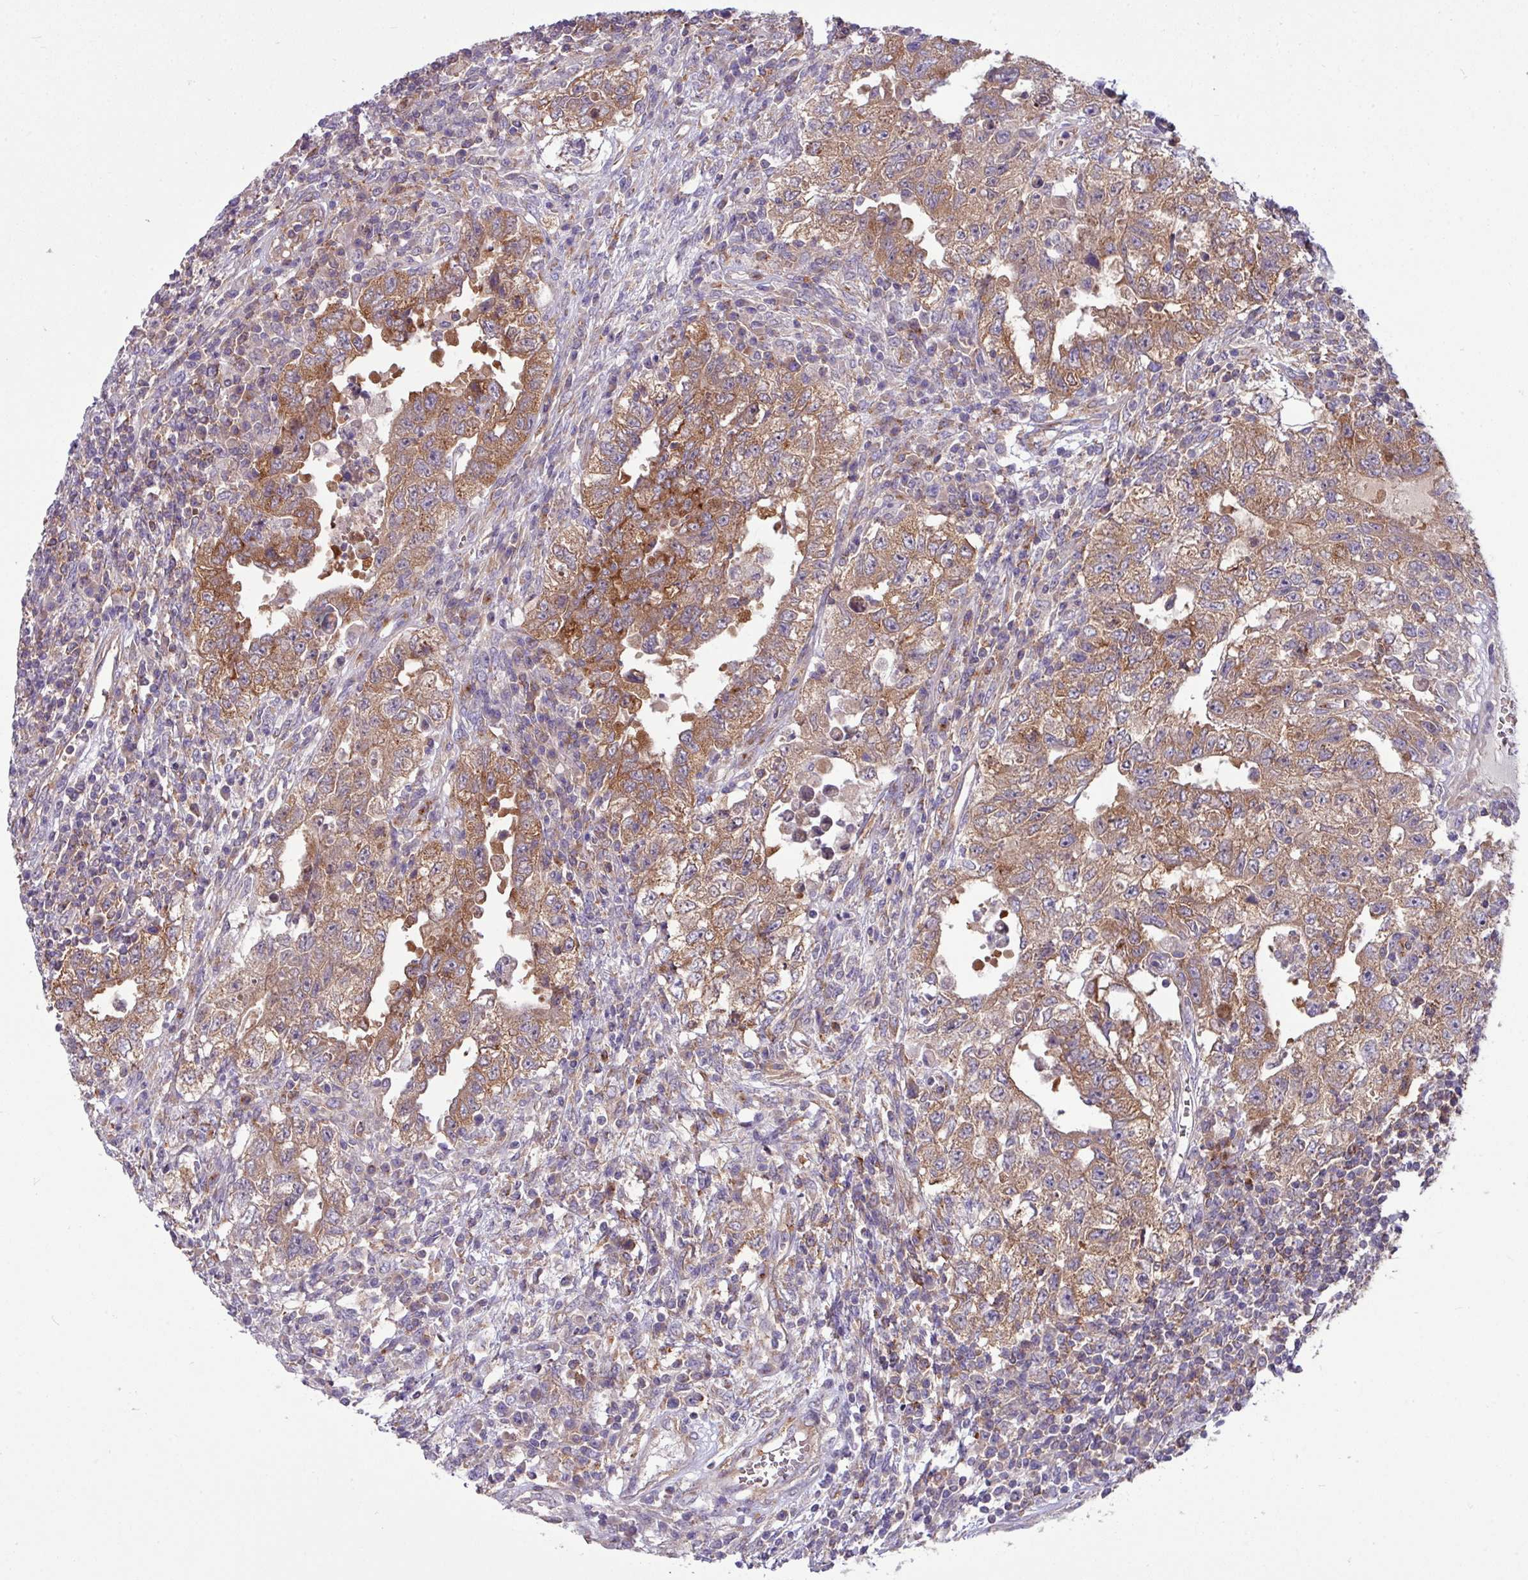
{"staining": {"intensity": "moderate", "quantity": ">75%", "location": "cytoplasmic/membranous"}, "tissue": "testis cancer", "cell_type": "Tumor cells", "image_type": "cancer", "snomed": [{"axis": "morphology", "description": "Carcinoma, Embryonal, NOS"}, {"axis": "topography", "description": "Testis"}], "caption": "High-magnification brightfield microscopy of embryonal carcinoma (testis) stained with DAB (3,3'-diaminobenzidine) (brown) and counterstained with hematoxylin (blue). tumor cells exhibit moderate cytoplasmic/membranous expression is seen in about>75% of cells.", "gene": "LSM12", "patient": {"sex": "male", "age": 26}}